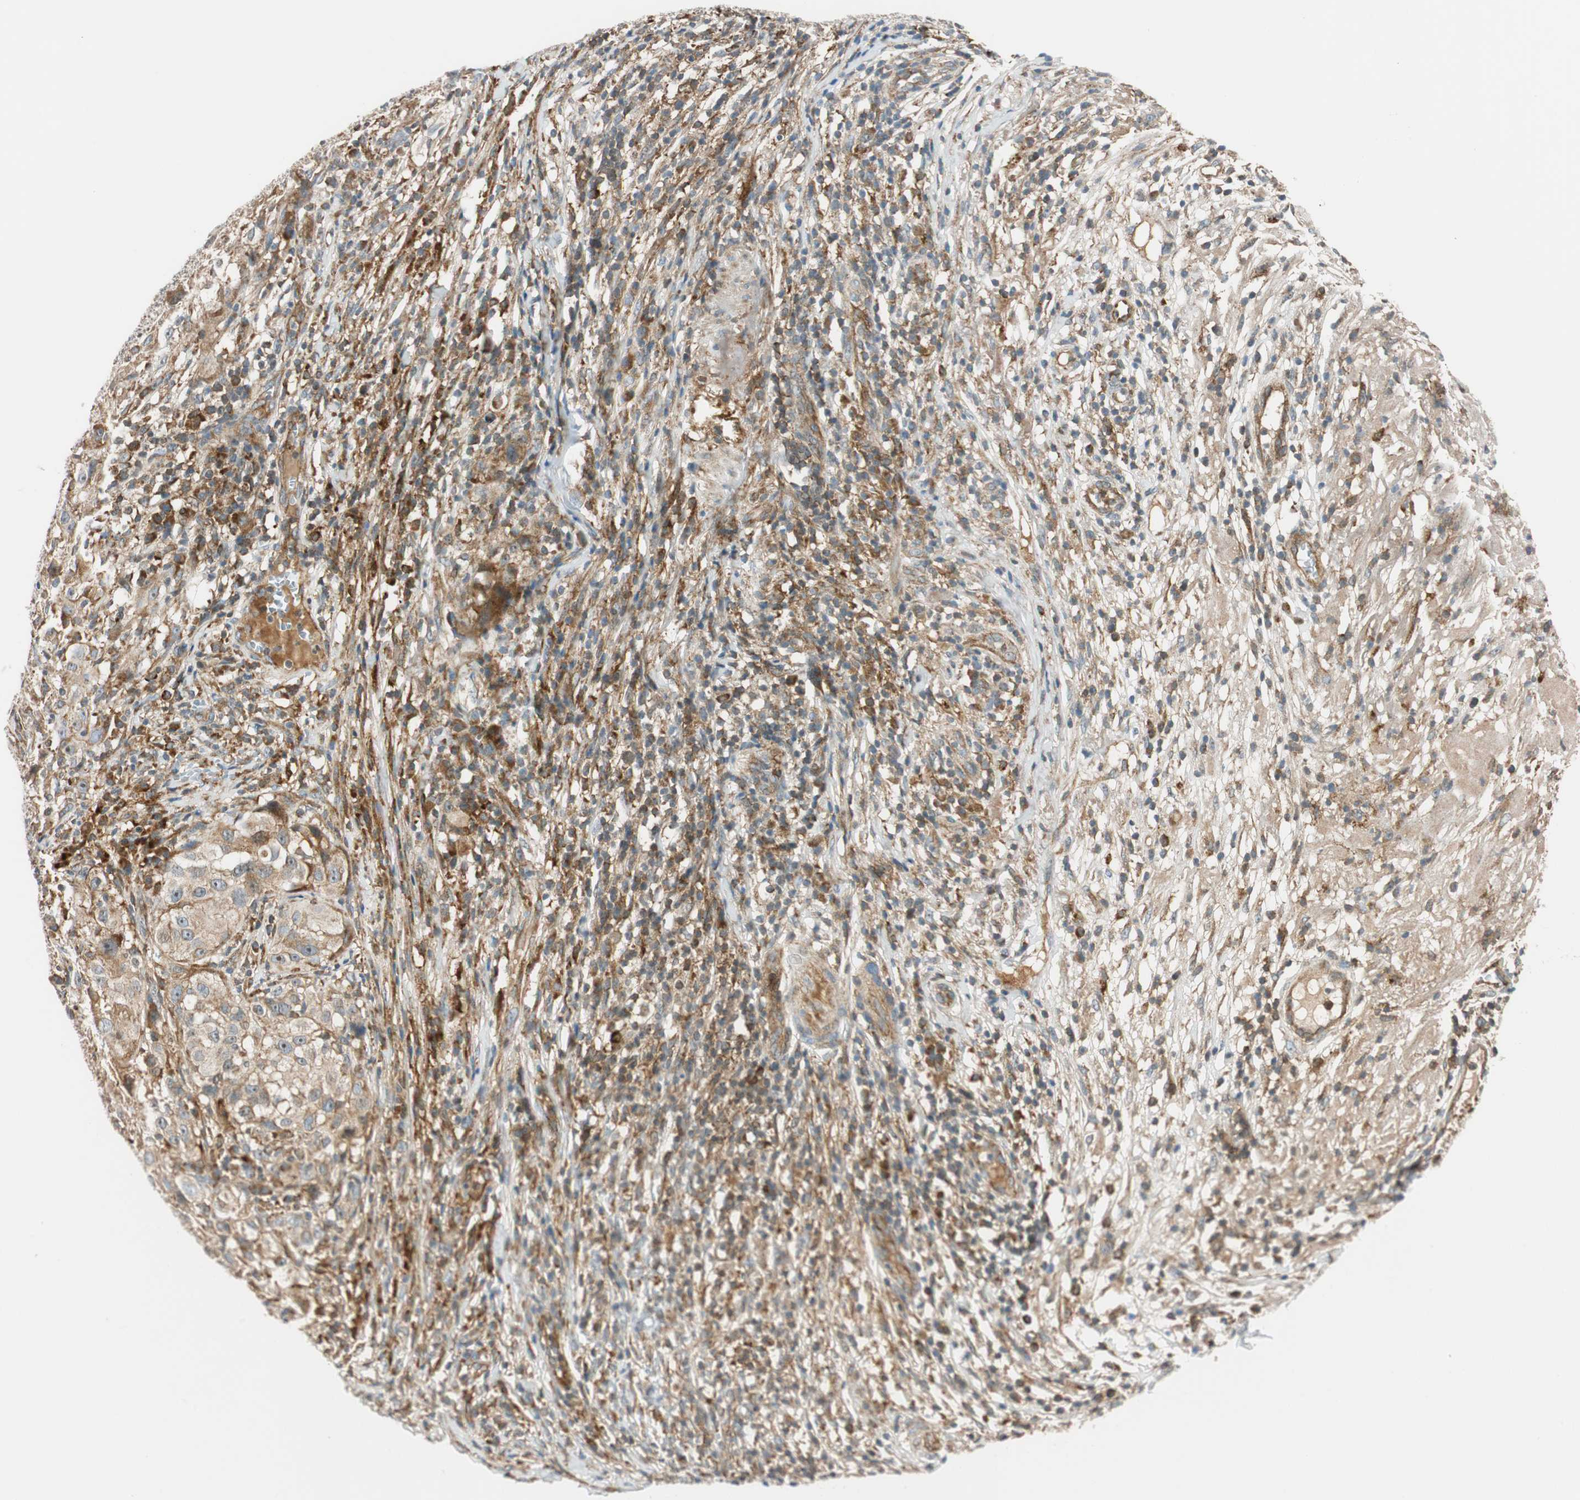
{"staining": {"intensity": "moderate", "quantity": ">75%", "location": "cytoplasmic/membranous"}, "tissue": "melanoma", "cell_type": "Tumor cells", "image_type": "cancer", "snomed": [{"axis": "morphology", "description": "Necrosis, NOS"}, {"axis": "morphology", "description": "Malignant melanoma, NOS"}, {"axis": "topography", "description": "Skin"}], "caption": "Brown immunohistochemical staining in malignant melanoma shows moderate cytoplasmic/membranous expression in approximately >75% of tumor cells. (DAB IHC with brightfield microscopy, high magnification).", "gene": "ABI1", "patient": {"sex": "female", "age": 87}}